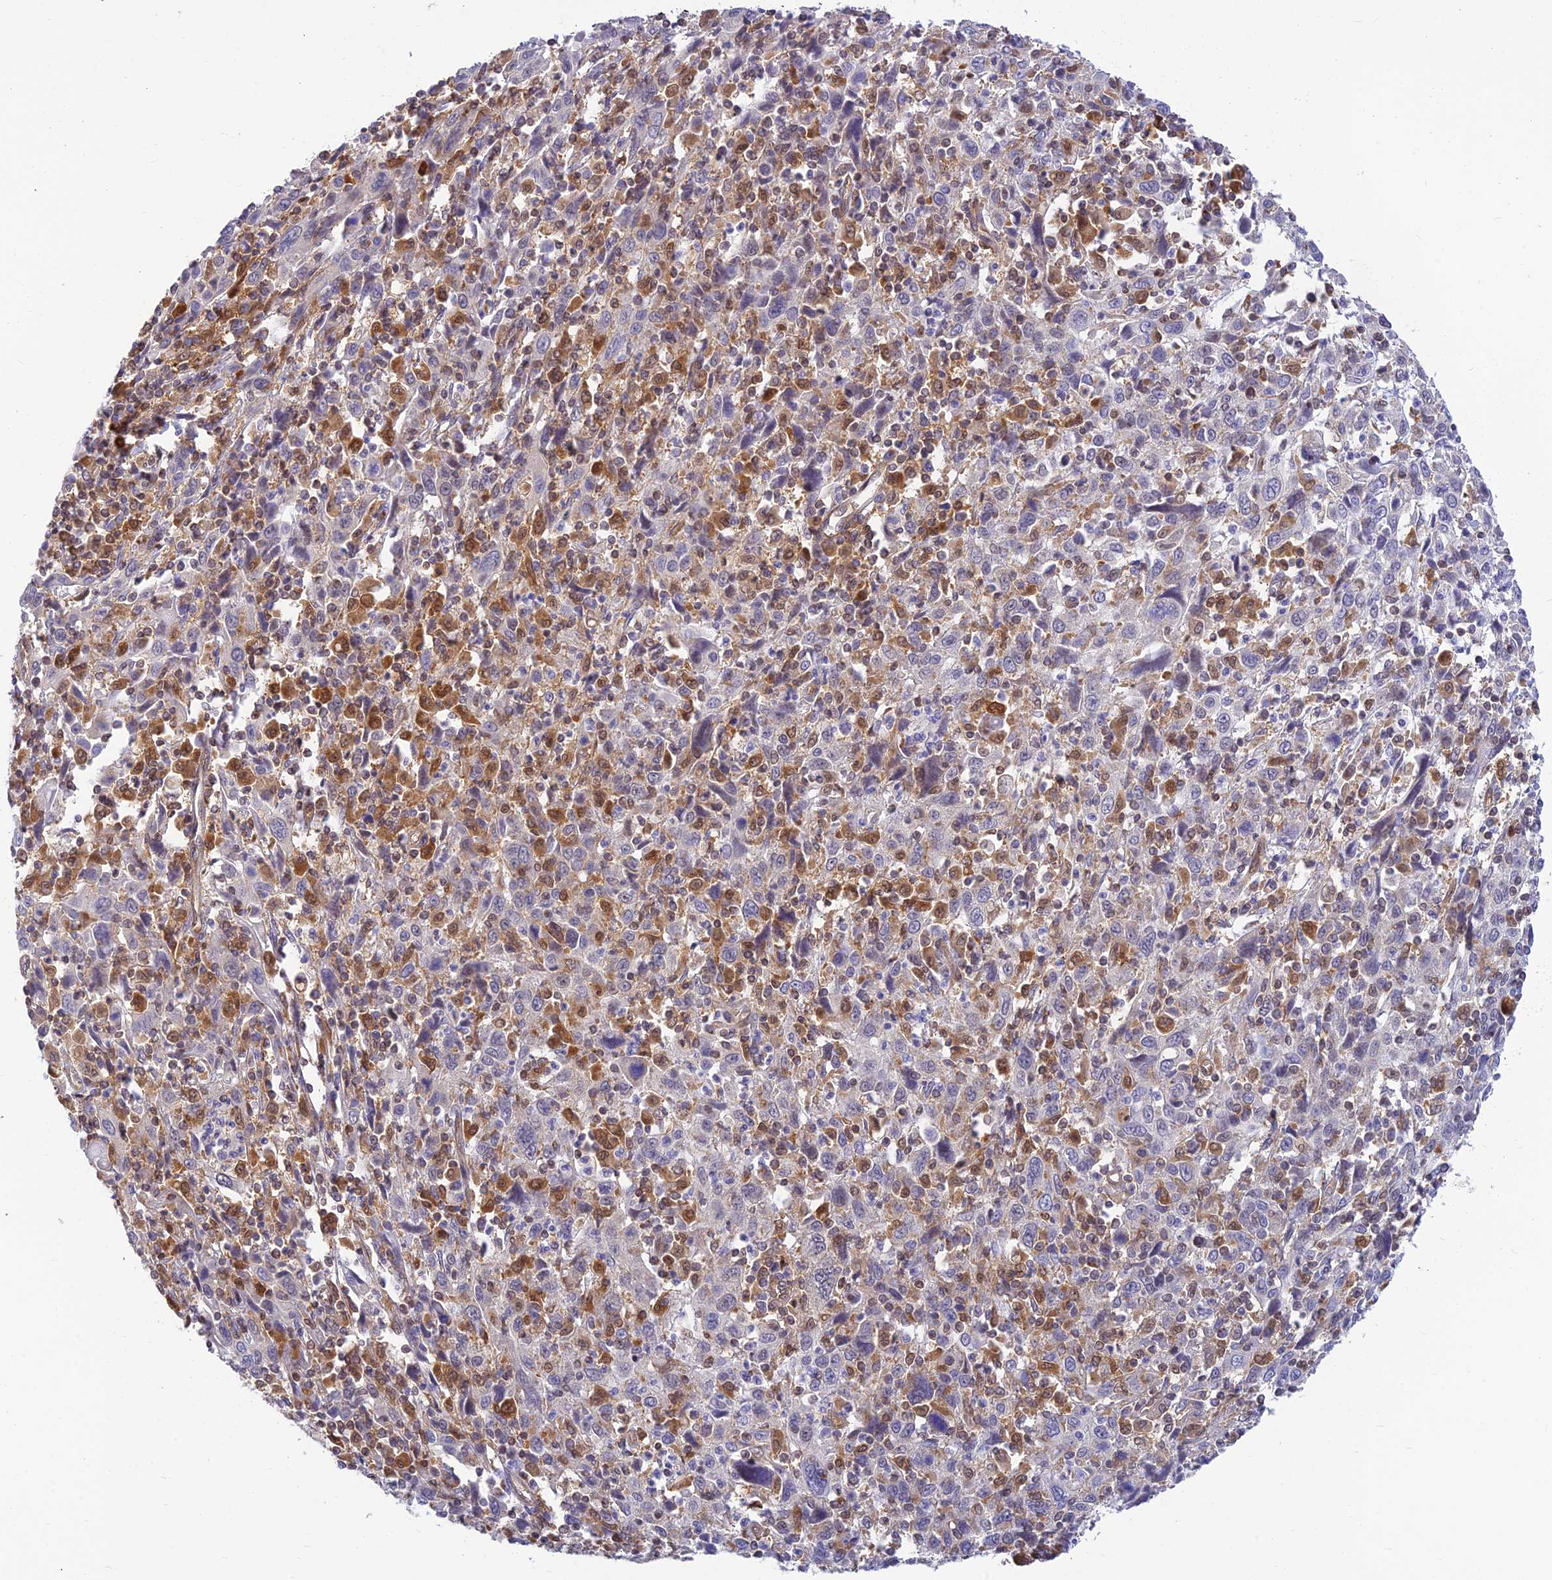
{"staining": {"intensity": "negative", "quantity": "none", "location": "none"}, "tissue": "cervical cancer", "cell_type": "Tumor cells", "image_type": "cancer", "snomed": [{"axis": "morphology", "description": "Squamous cell carcinoma, NOS"}, {"axis": "topography", "description": "Cervix"}], "caption": "IHC histopathology image of neoplastic tissue: human cervical cancer (squamous cell carcinoma) stained with DAB (3,3'-diaminobenzidine) displays no significant protein positivity in tumor cells.", "gene": "LYSMD2", "patient": {"sex": "female", "age": 46}}